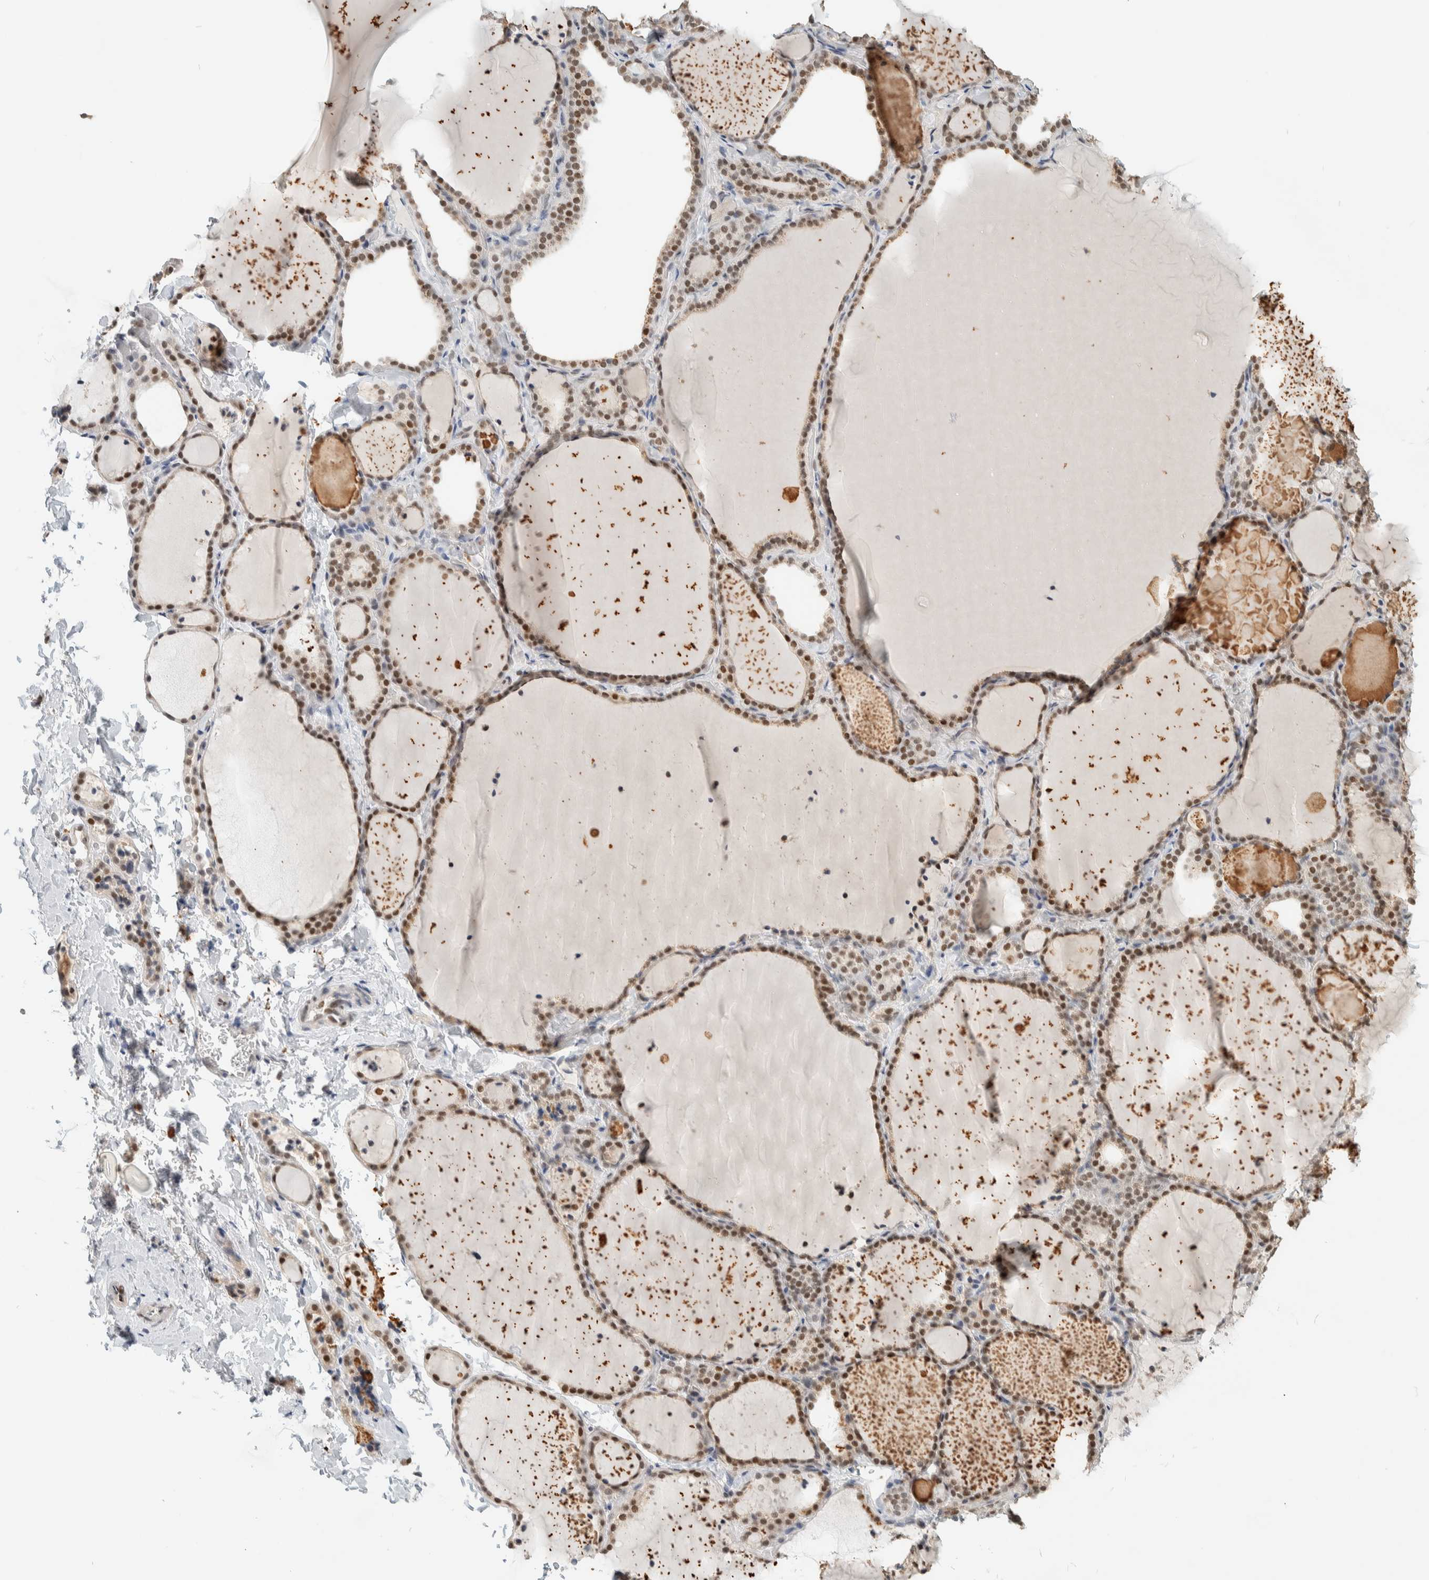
{"staining": {"intensity": "moderate", "quantity": "25%-75%", "location": "nuclear"}, "tissue": "thyroid gland", "cell_type": "Glandular cells", "image_type": "normal", "snomed": [{"axis": "morphology", "description": "Normal tissue, NOS"}, {"axis": "topography", "description": "Thyroid gland"}], "caption": "A medium amount of moderate nuclear expression is appreciated in about 25%-75% of glandular cells in normal thyroid gland.", "gene": "PUS7", "patient": {"sex": "female", "age": 22}}